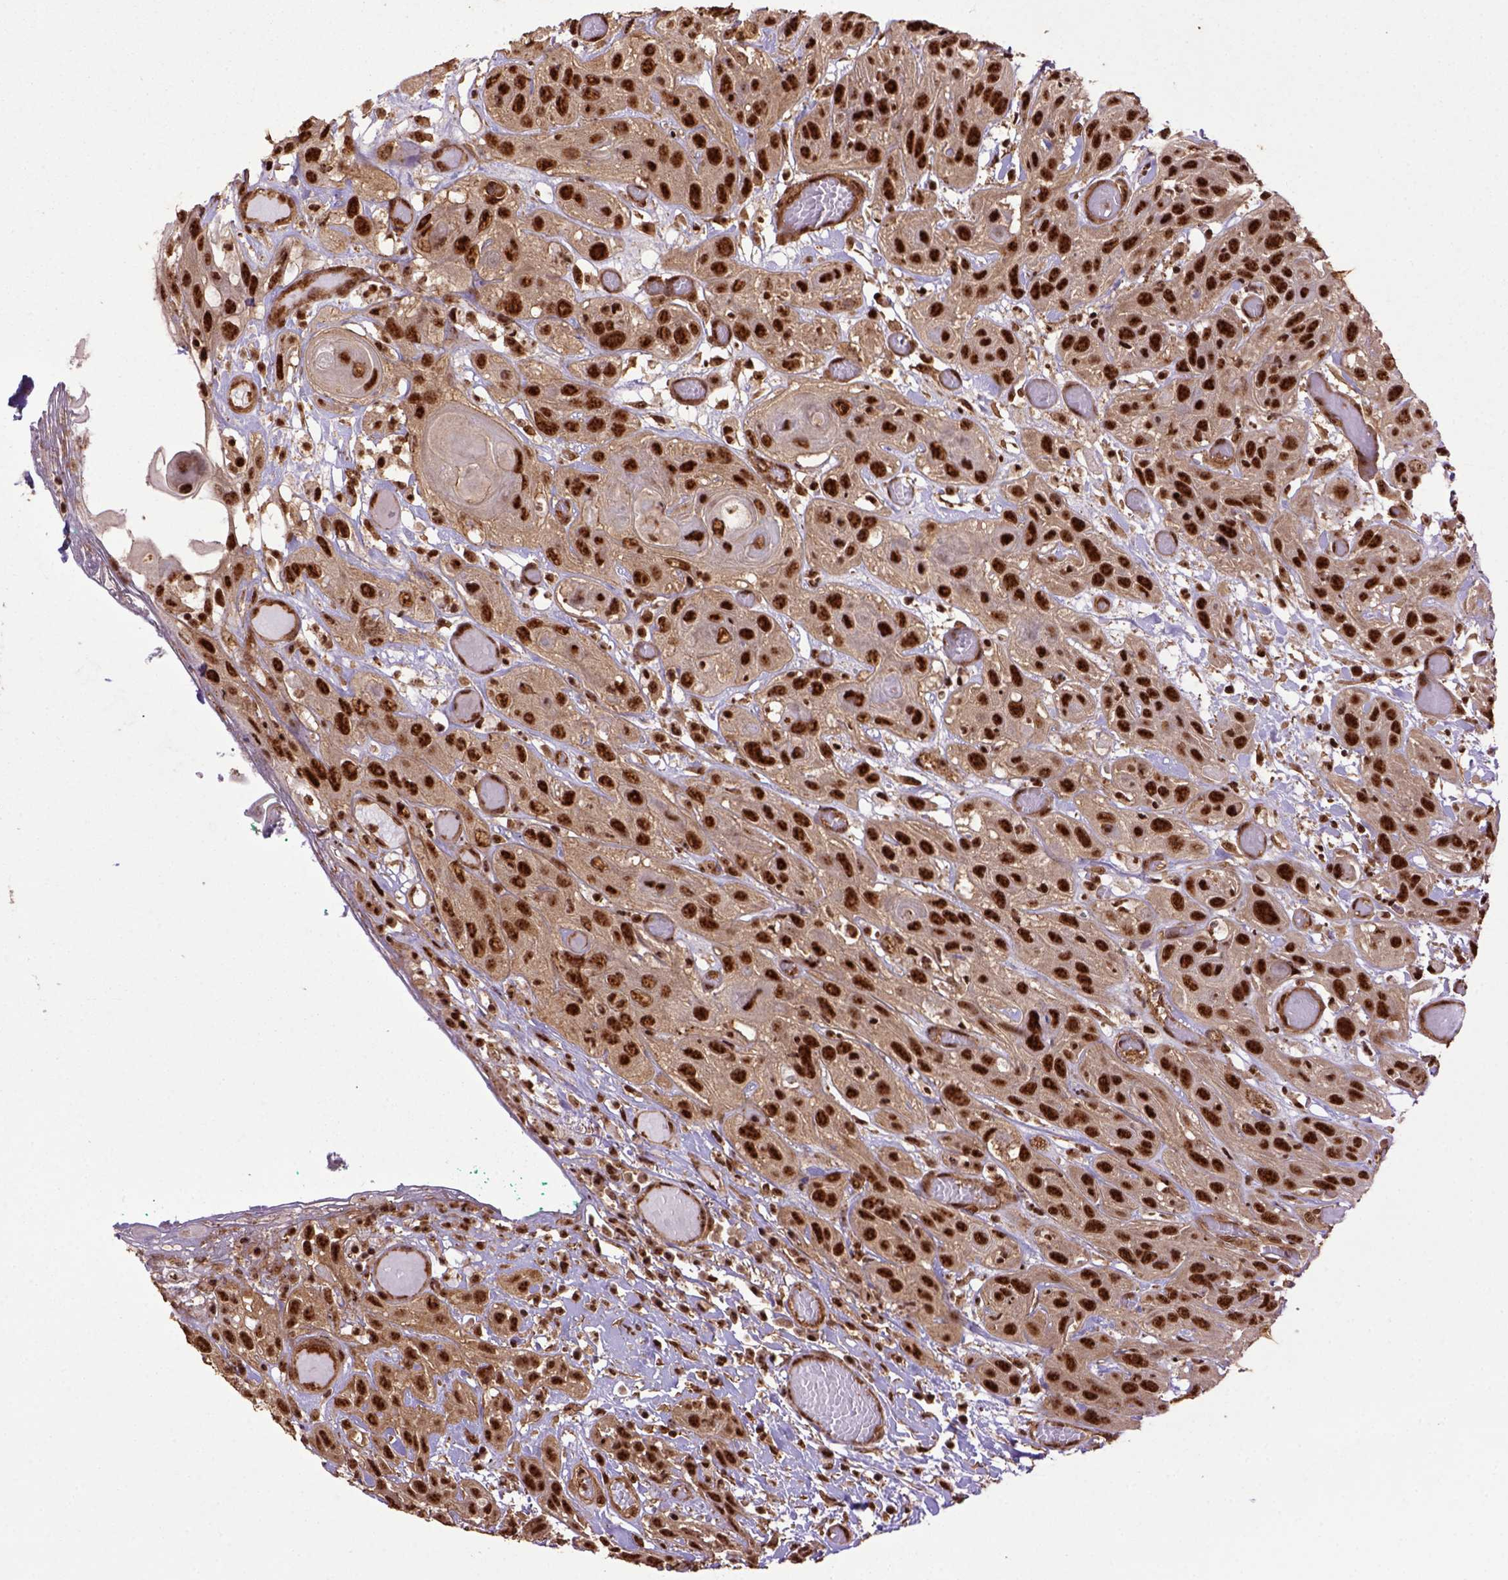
{"staining": {"intensity": "strong", "quantity": ">75%", "location": "nuclear"}, "tissue": "head and neck cancer", "cell_type": "Tumor cells", "image_type": "cancer", "snomed": [{"axis": "morphology", "description": "Normal tissue, NOS"}, {"axis": "morphology", "description": "Squamous cell carcinoma, NOS"}, {"axis": "topography", "description": "Oral tissue"}, {"axis": "topography", "description": "Salivary gland"}, {"axis": "topography", "description": "Head-Neck"}], "caption": "Immunohistochemical staining of human head and neck cancer (squamous cell carcinoma) reveals strong nuclear protein positivity in about >75% of tumor cells.", "gene": "PPIG", "patient": {"sex": "female", "age": 62}}